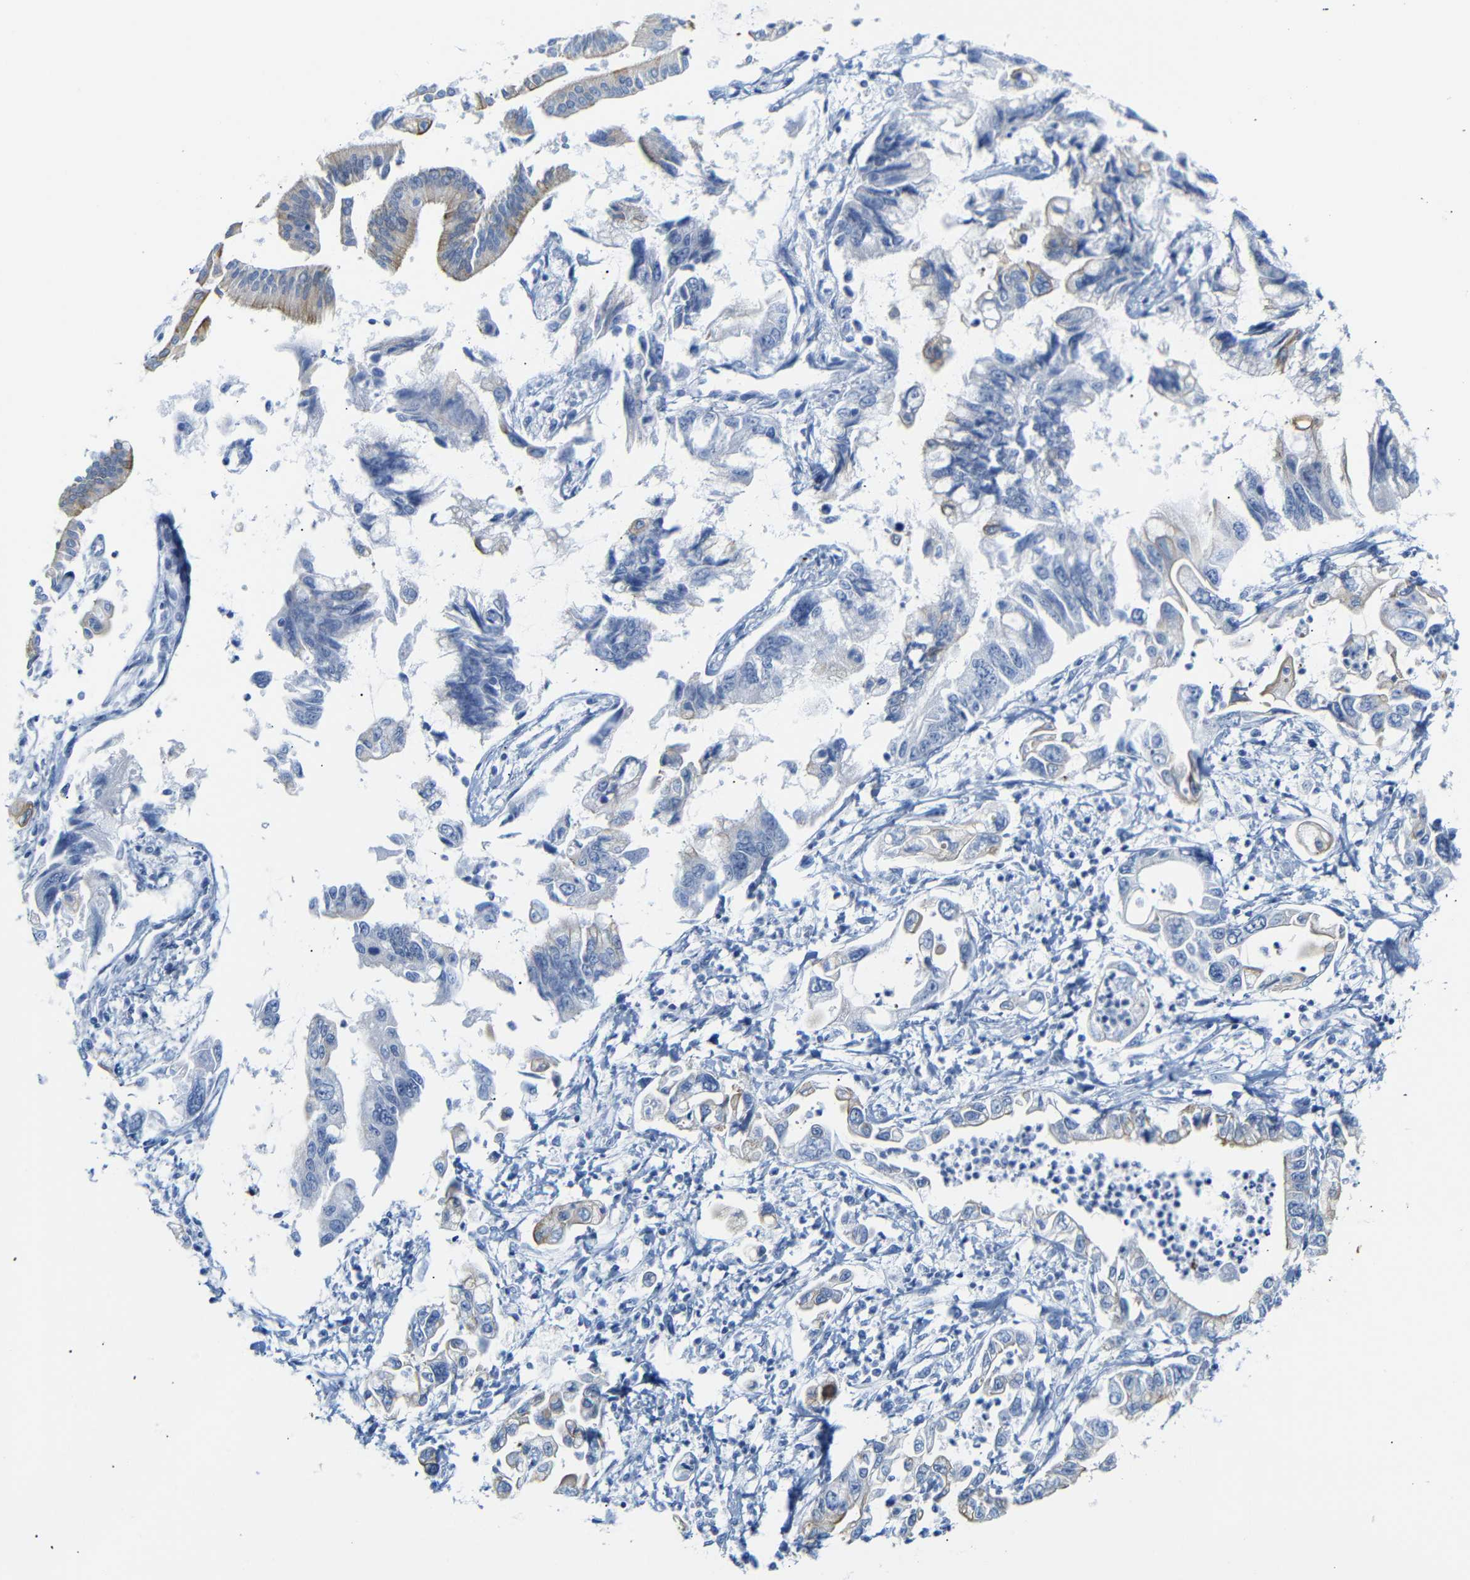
{"staining": {"intensity": "weak", "quantity": "25%-75%", "location": "cytoplasmic/membranous"}, "tissue": "pancreatic cancer", "cell_type": "Tumor cells", "image_type": "cancer", "snomed": [{"axis": "morphology", "description": "Adenocarcinoma, NOS"}, {"axis": "topography", "description": "Pancreas"}], "caption": "Pancreatic cancer stained for a protein demonstrates weak cytoplasmic/membranous positivity in tumor cells.", "gene": "DYNAP", "patient": {"sex": "male", "age": 56}}